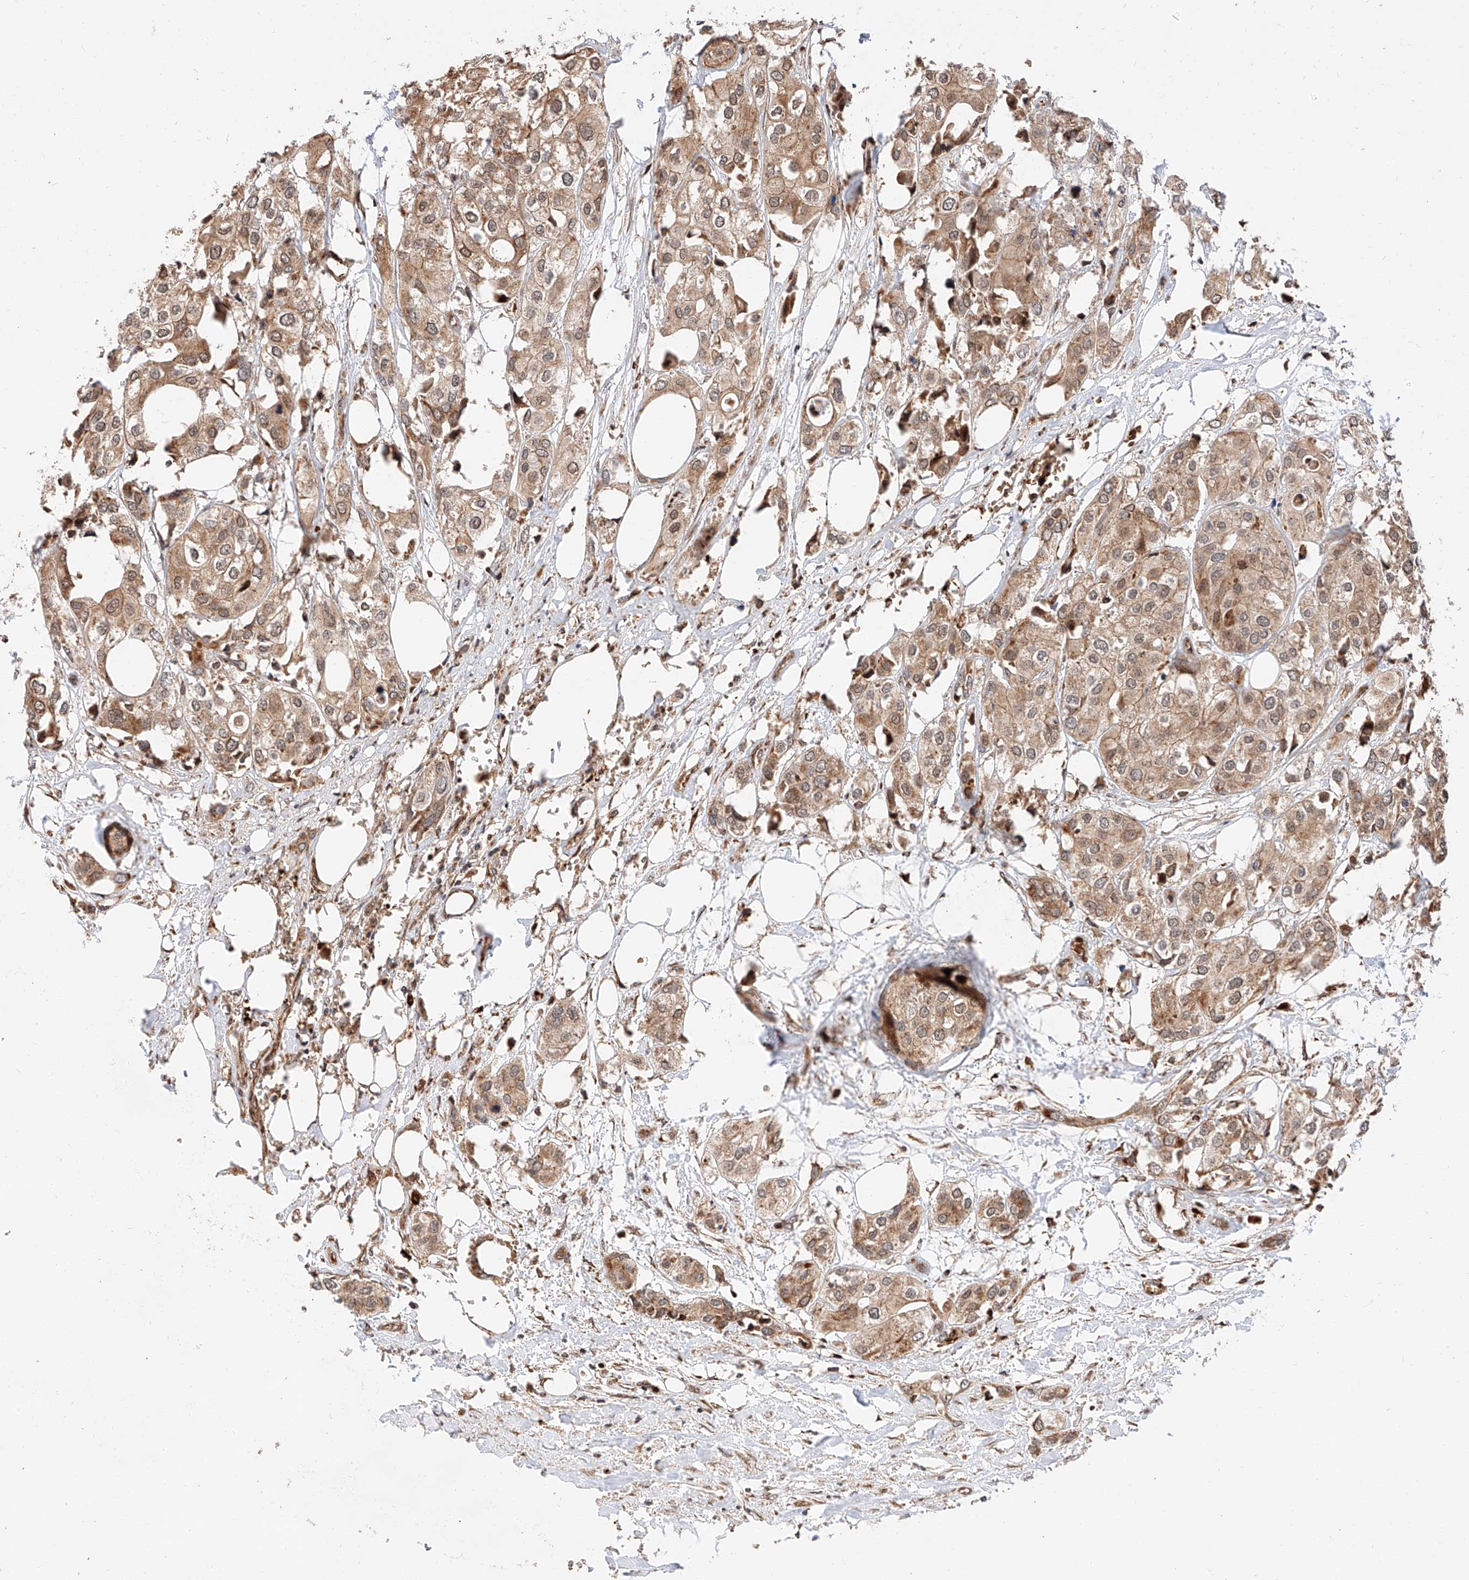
{"staining": {"intensity": "moderate", "quantity": ">75%", "location": "cytoplasmic/membranous"}, "tissue": "urothelial cancer", "cell_type": "Tumor cells", "image_type": "cancer", "snomed": [{"axis": "morphology", "description": "Urothelial carcinoma, High grade"}, {"axis": "topography", "description": "Urinary bladder"}], "caption": "A histopathology image of human high-grade urothelial carcinoma stained for a protein reveals moderate cytoplasmic/membranous brown staining in tumor cells.", "gene": "THTPA", "patient": {"sex": "male", "age": 64}}